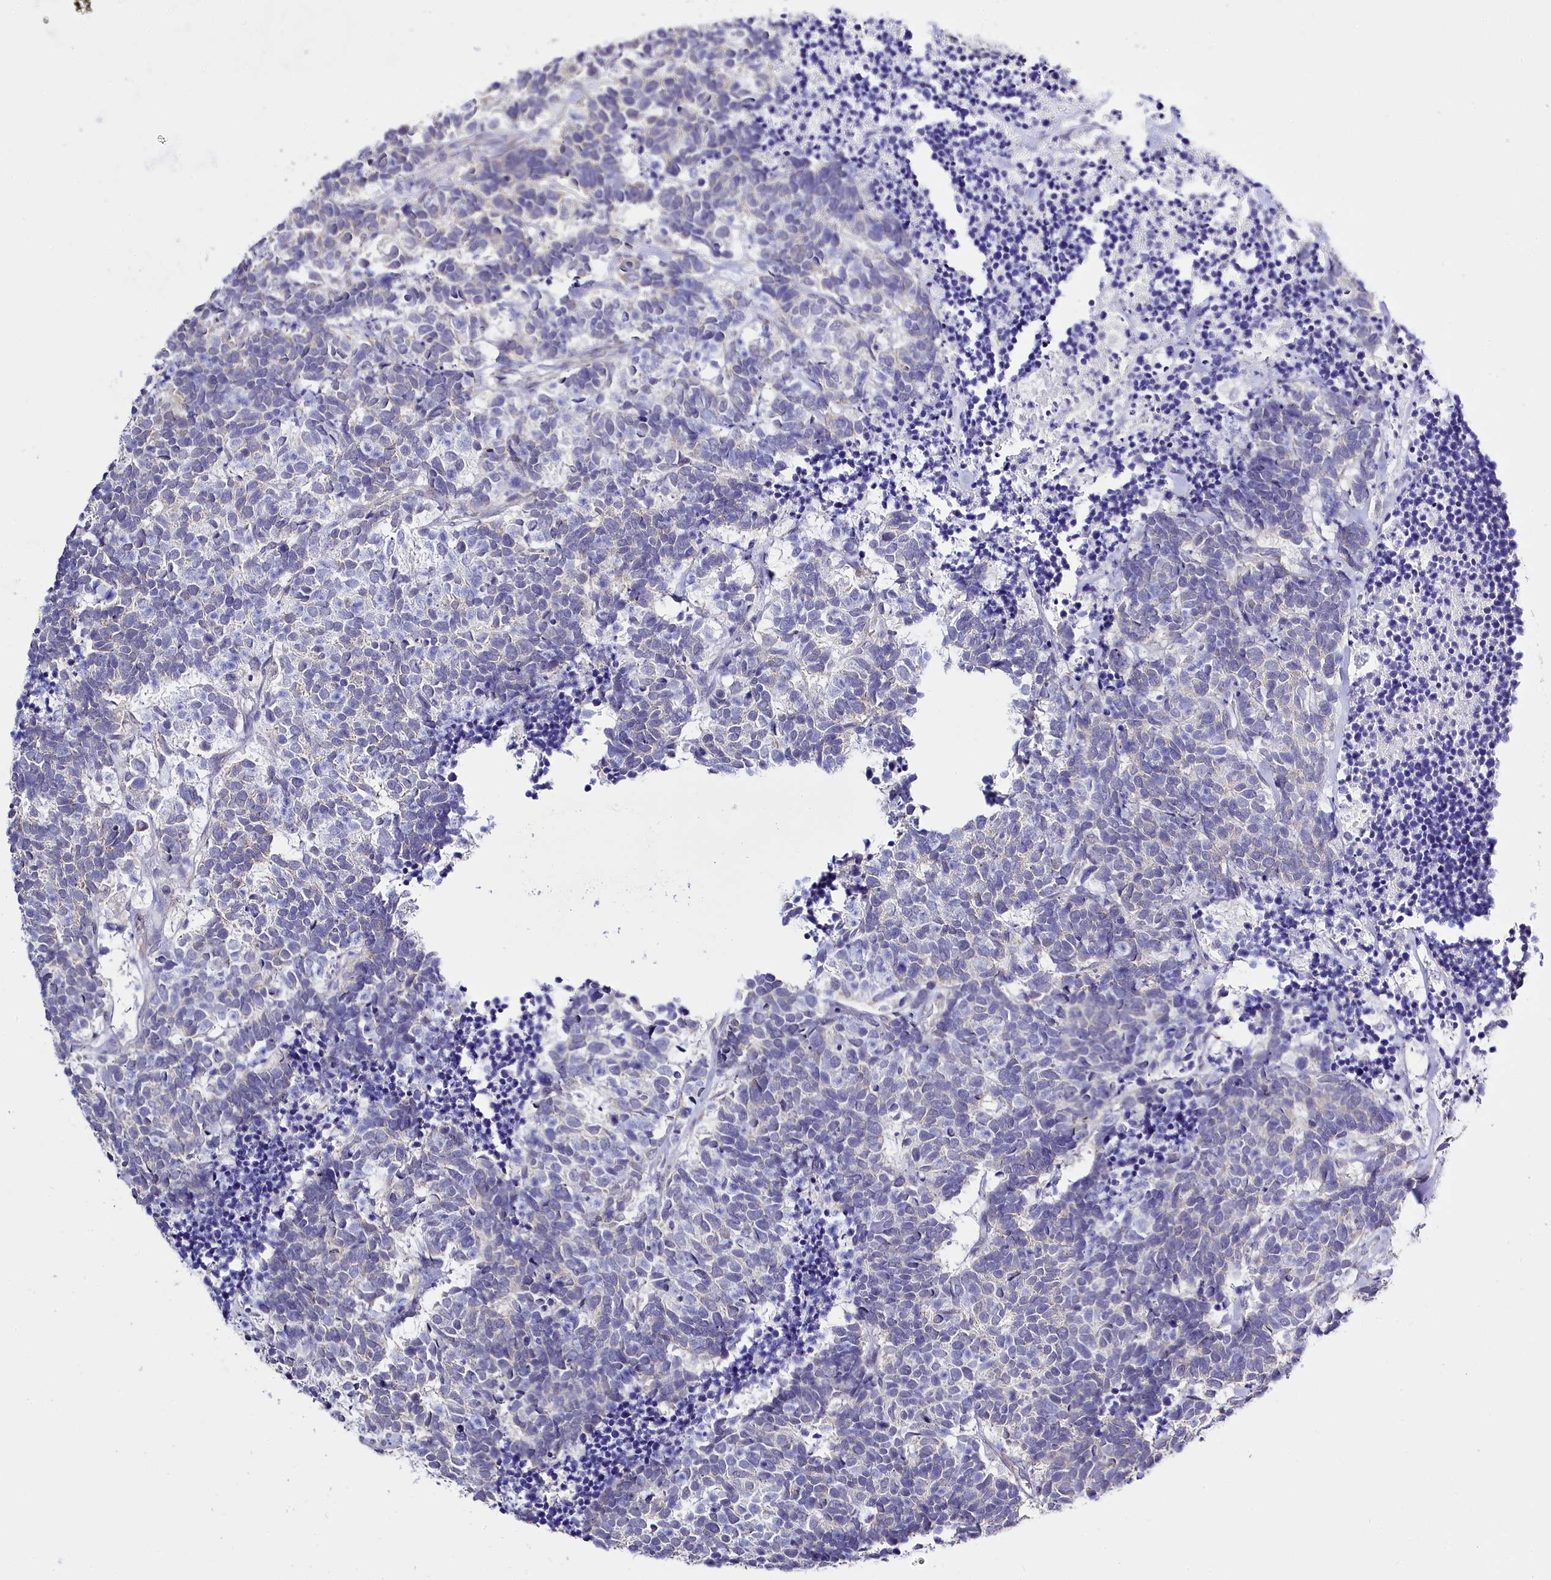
{"staining": {"intensity": "negative", "quantity": "none", "location": "none"}, "tissue": "carcinoid", "cell_type": "Tumor cells", "image_type": "cancer", "snomed": [{"axis": "morphology", "description": "Carcinoma, NOS"}, {"axis": "morphology", "description": "Carcinoid, malignant, NOS"}, {"axis": "topography", "description": "Urinary bladder"}], "caption": "High magnification brightfield microscopy of carcinoma stained with DAB (brown) and counterstained with hematoxylin (blue): tumor cells show no significant staining. Brightfield microscopy of immunohistochemistry (IHC) stained with DAB (3,3'-diaminobenzidine) (brown) and hematoxylin (blue), captured at high magnification.", "gene": "SPATS2", "patient": {"sex": "male", "age": 57}}